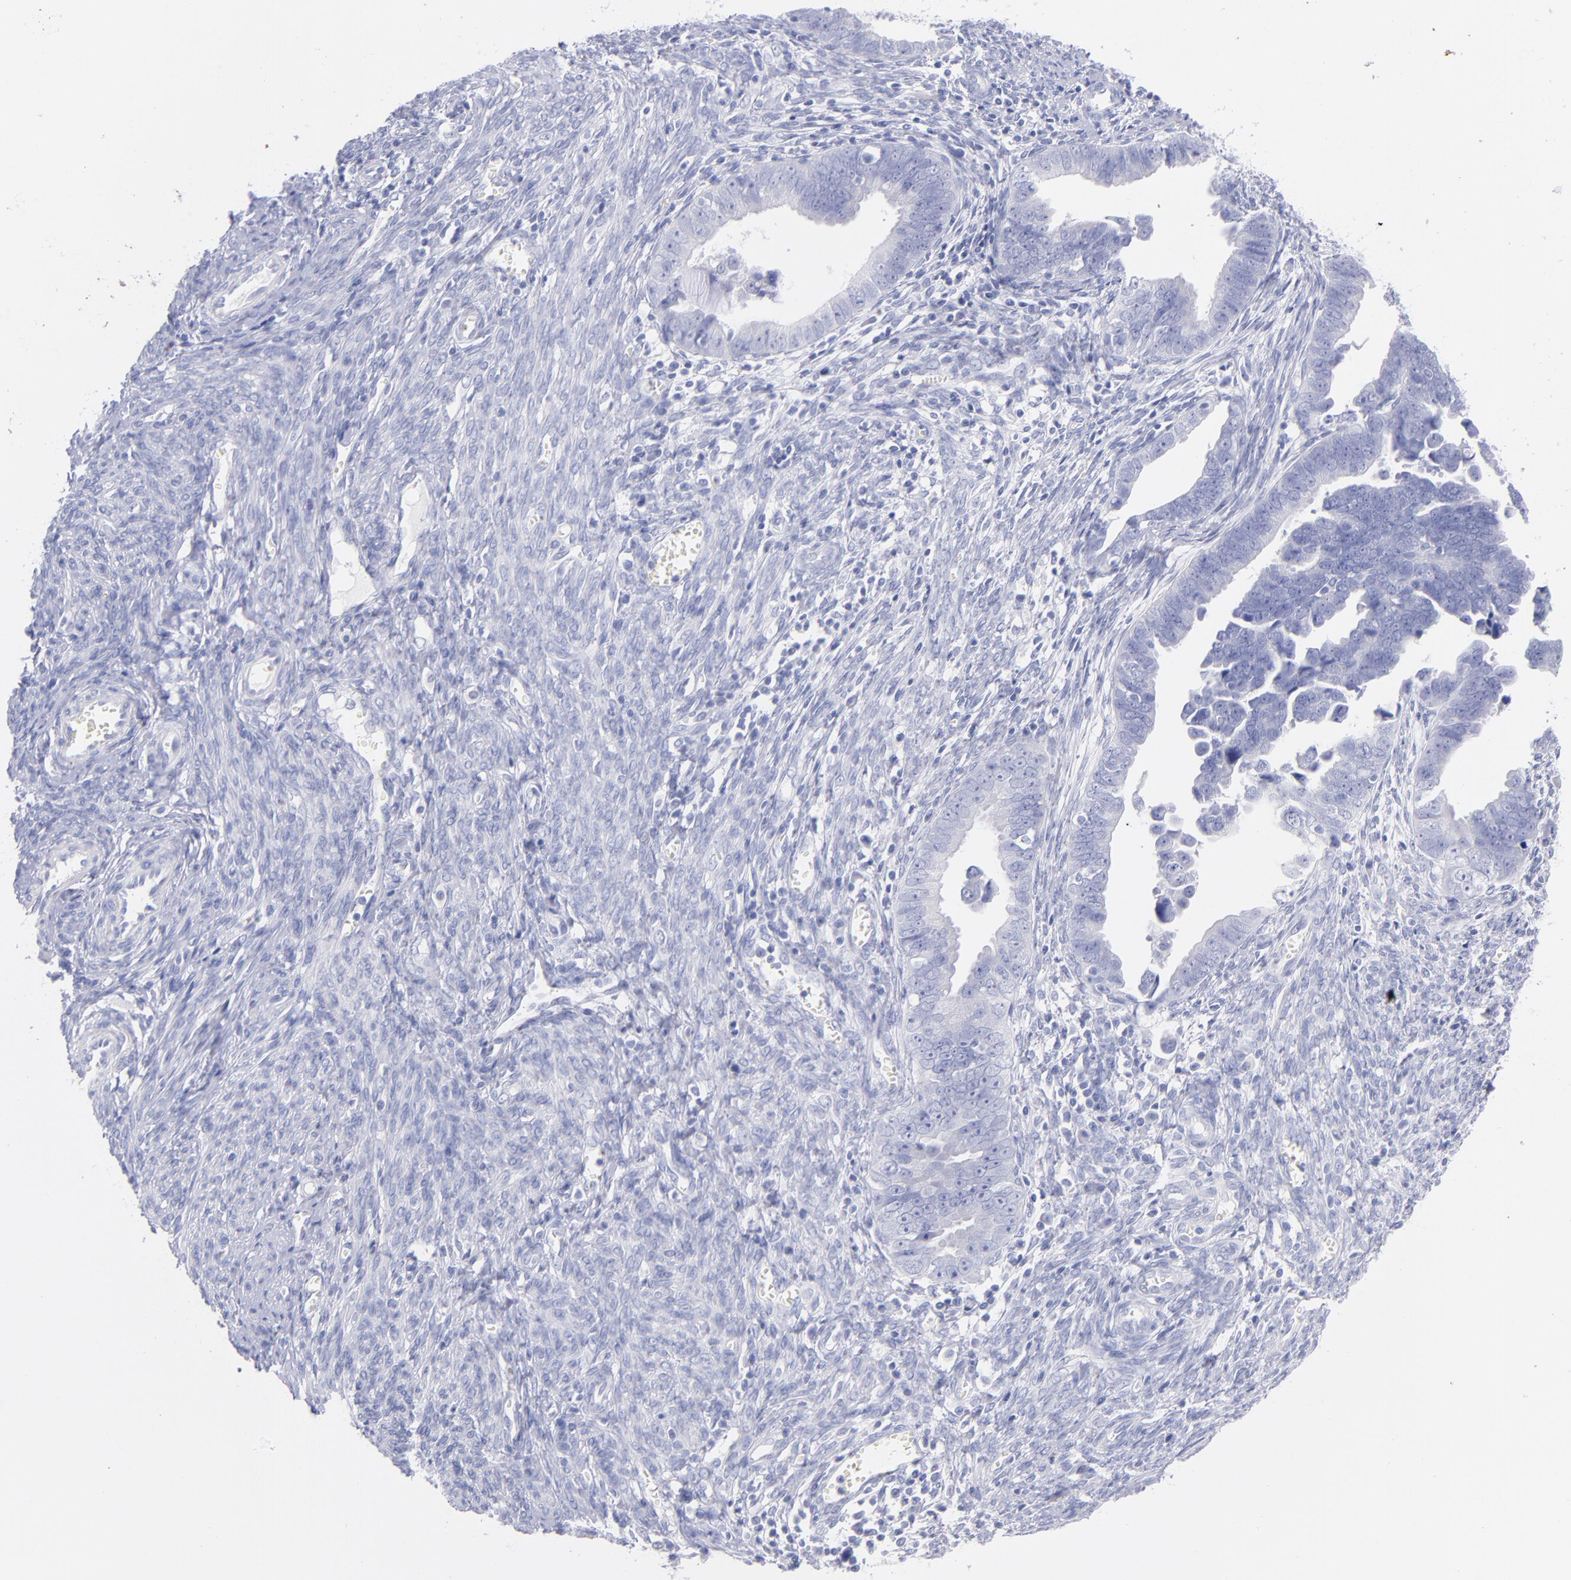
{"staining": {"intensity": "negative", "quantity": "none", "location": "none"}, "tissue": "endometrial cancer", "cell_type": "Tumor cells", "image_type": "cancer", "snomed": [{"axis": "morphology", "description": "Adenocarcinoma, NOS"}, {"axis": "topography", "description": "Endometrium"}], "caption": "DAB immunohistochemical staining of endometrial adenocarcinoma demonstrates no significant expression in tumor cells.", "gene": "SCGN", "patient": {"sex": "female", "age": 75}}